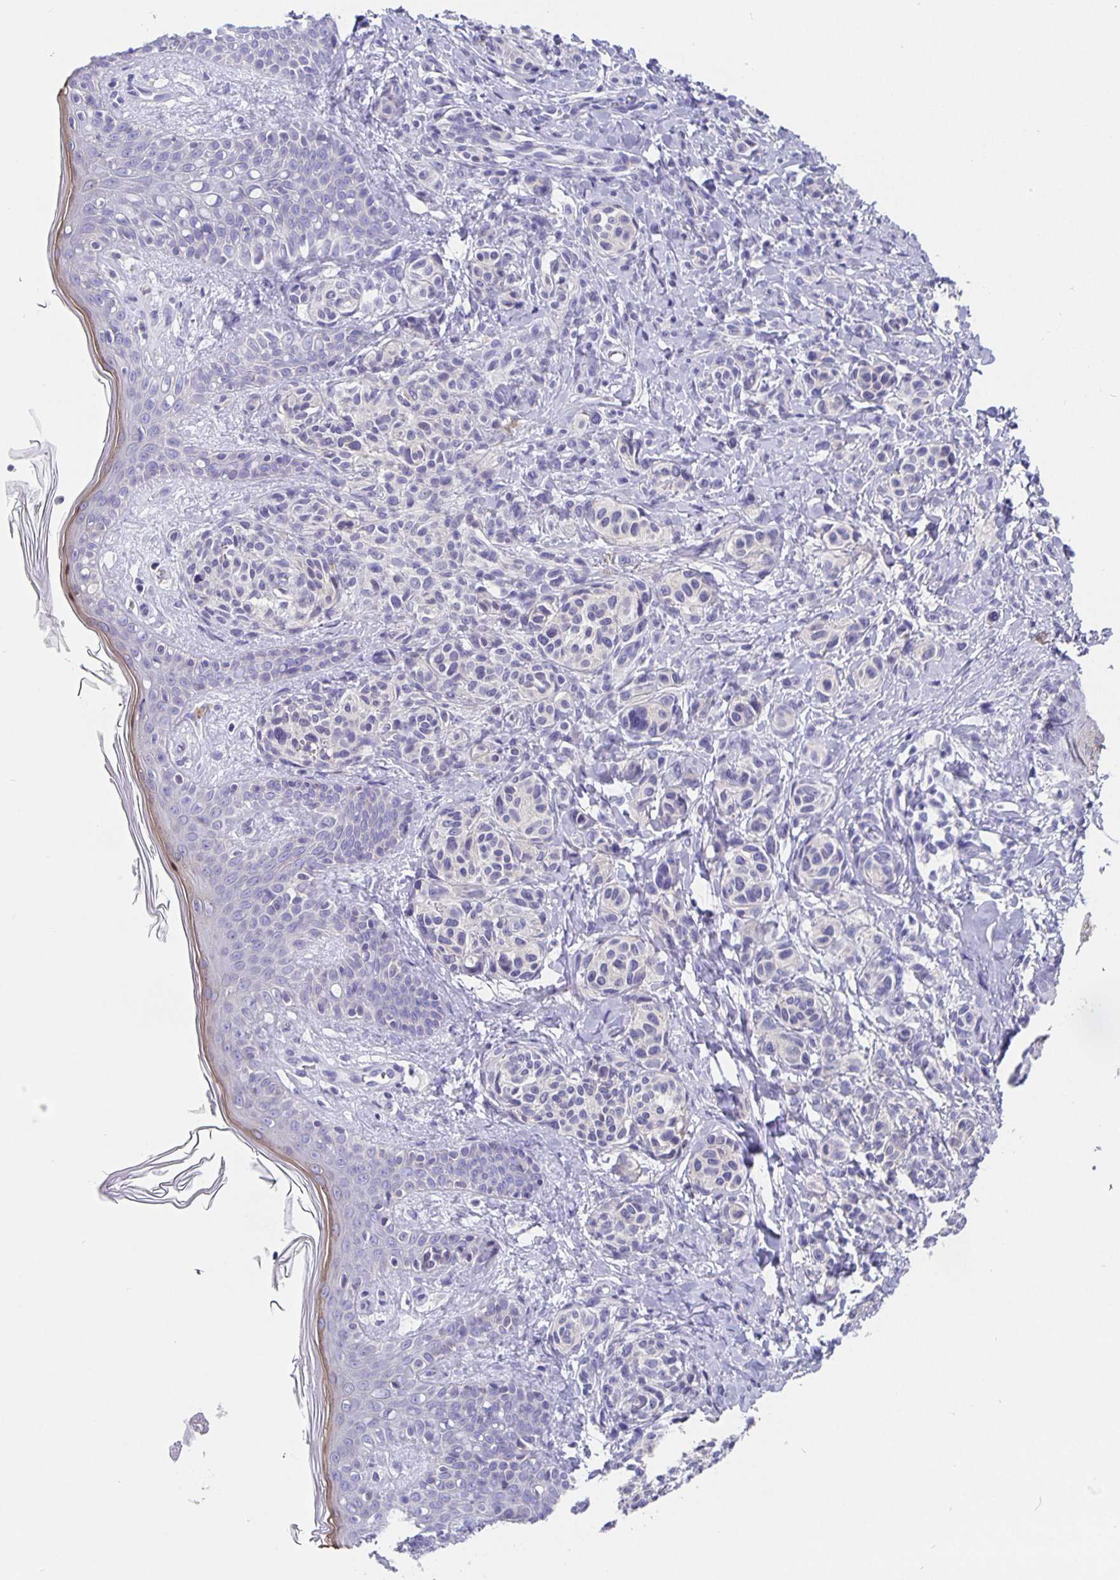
{"staining": {"intensity": "negative", "quantity": "none", "location": "none"}, "tissue": "skin", "cell_type": "Fibroblasts", "image_type": "normal", "snomed": [{"axis": "morphology", "description": "Normal tissue, NOS"}, {"axis": "topography", "description": "Skin"}], "caption": "A high-resolution micrograph shows immunohistochemistry staining of benign skin, which shows no significant staining in fibroblasts.", "gene": "CFAP74", "patient": {"sex": "male", "age": 16}}